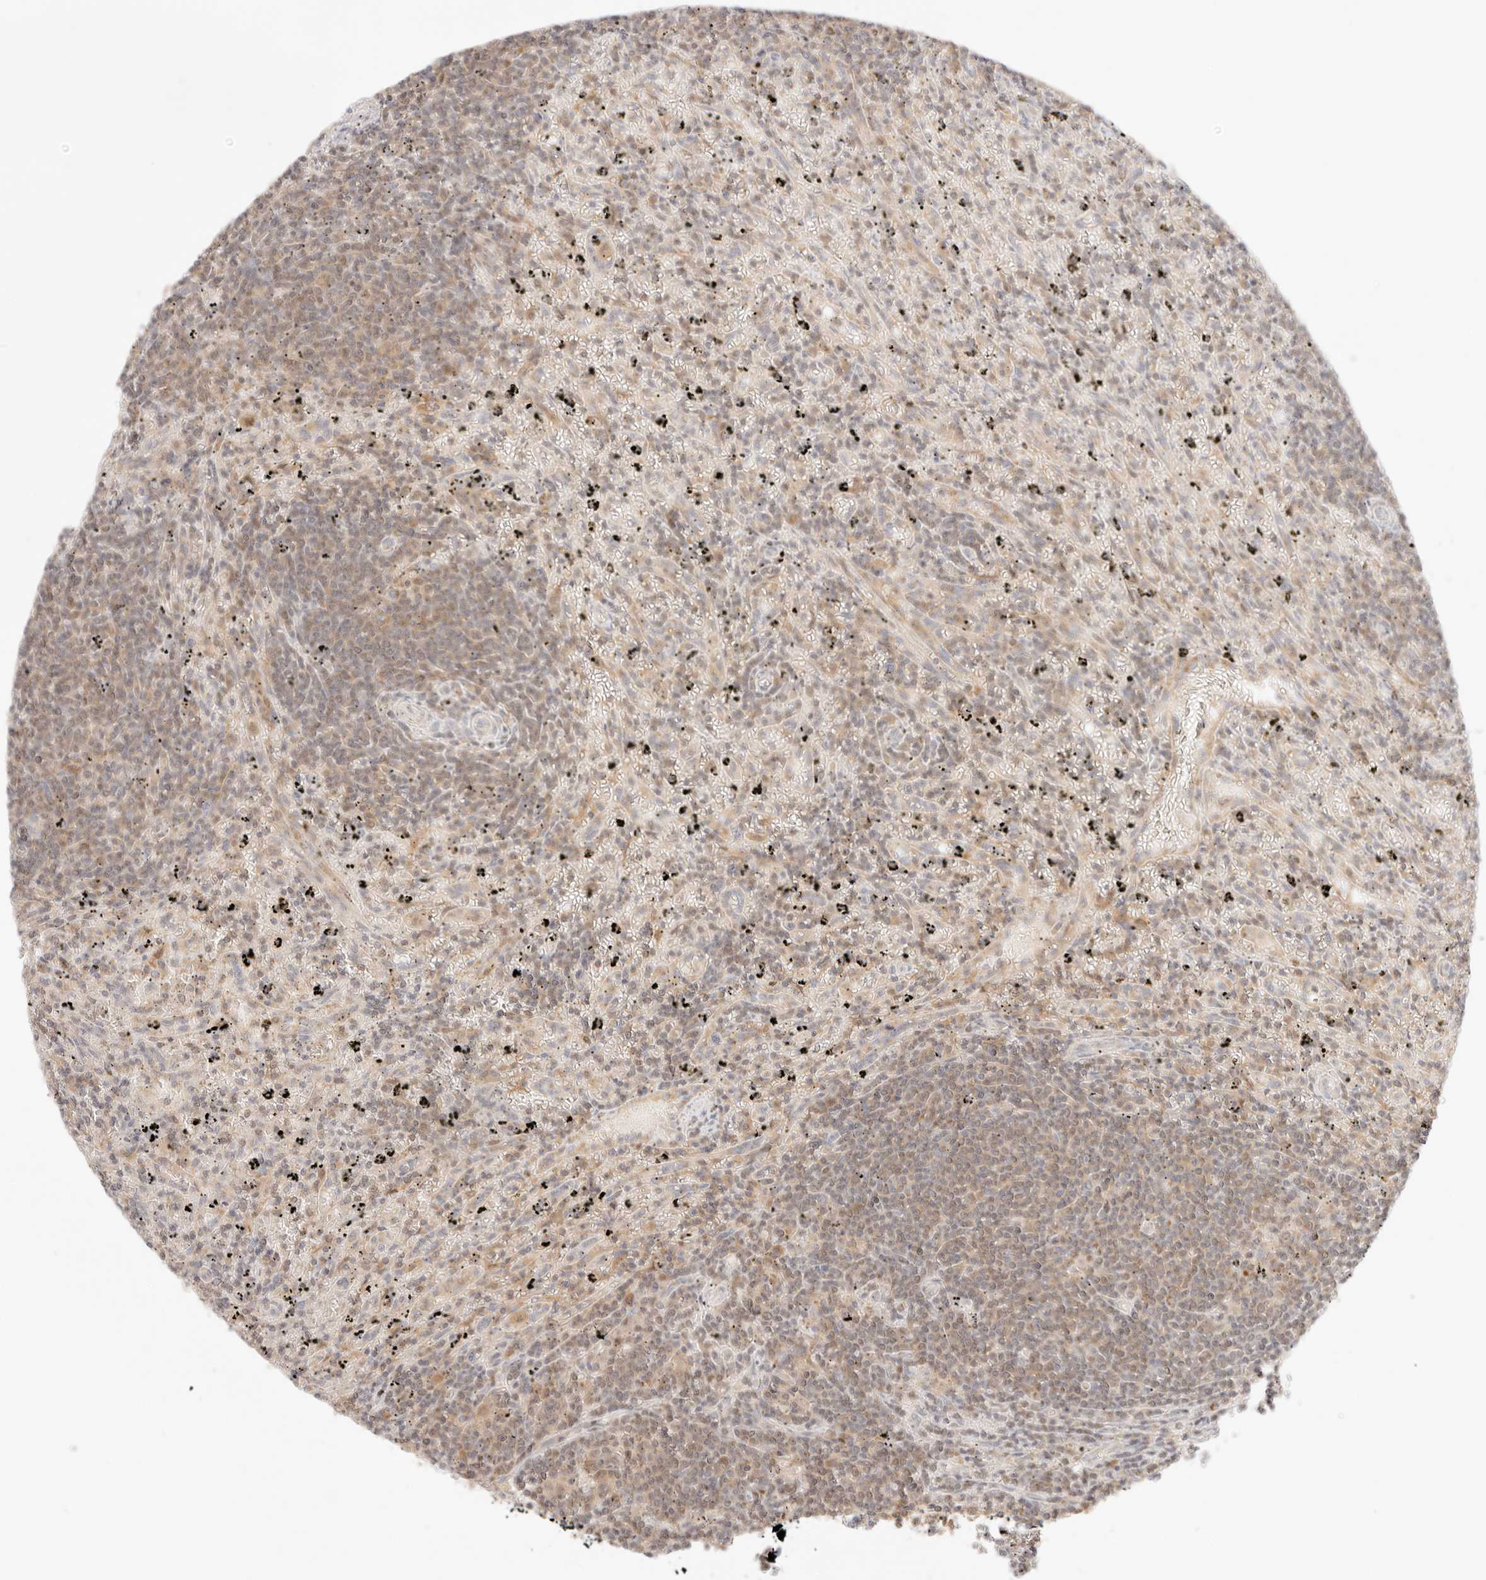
{"staining": {"intensity": "weak", "quantity": "25%-75%", "location": "cytoplasmic/membranous"}, "tissue": "lymphoma", "cell_type": "Tumor cells", "image_type": "cancer", "snomed": [{"axis": "morphology", "description": "Malignant lymphoma, non-Hodgkin's type, Low grade"}, {"axis": "topography", "description": "Spleen"}], "caption": "An immunohistochemistry (IHC) photomicrograph of tumor tissue is shown. Protein staining in brown labels weak cytoplasmic/membranous positivity in lymphoma within tumor cells. (IHC, brightfield microscopy, high magnification).", "gene": "COA6", "patient": {"sex": "male", "age": 76}}